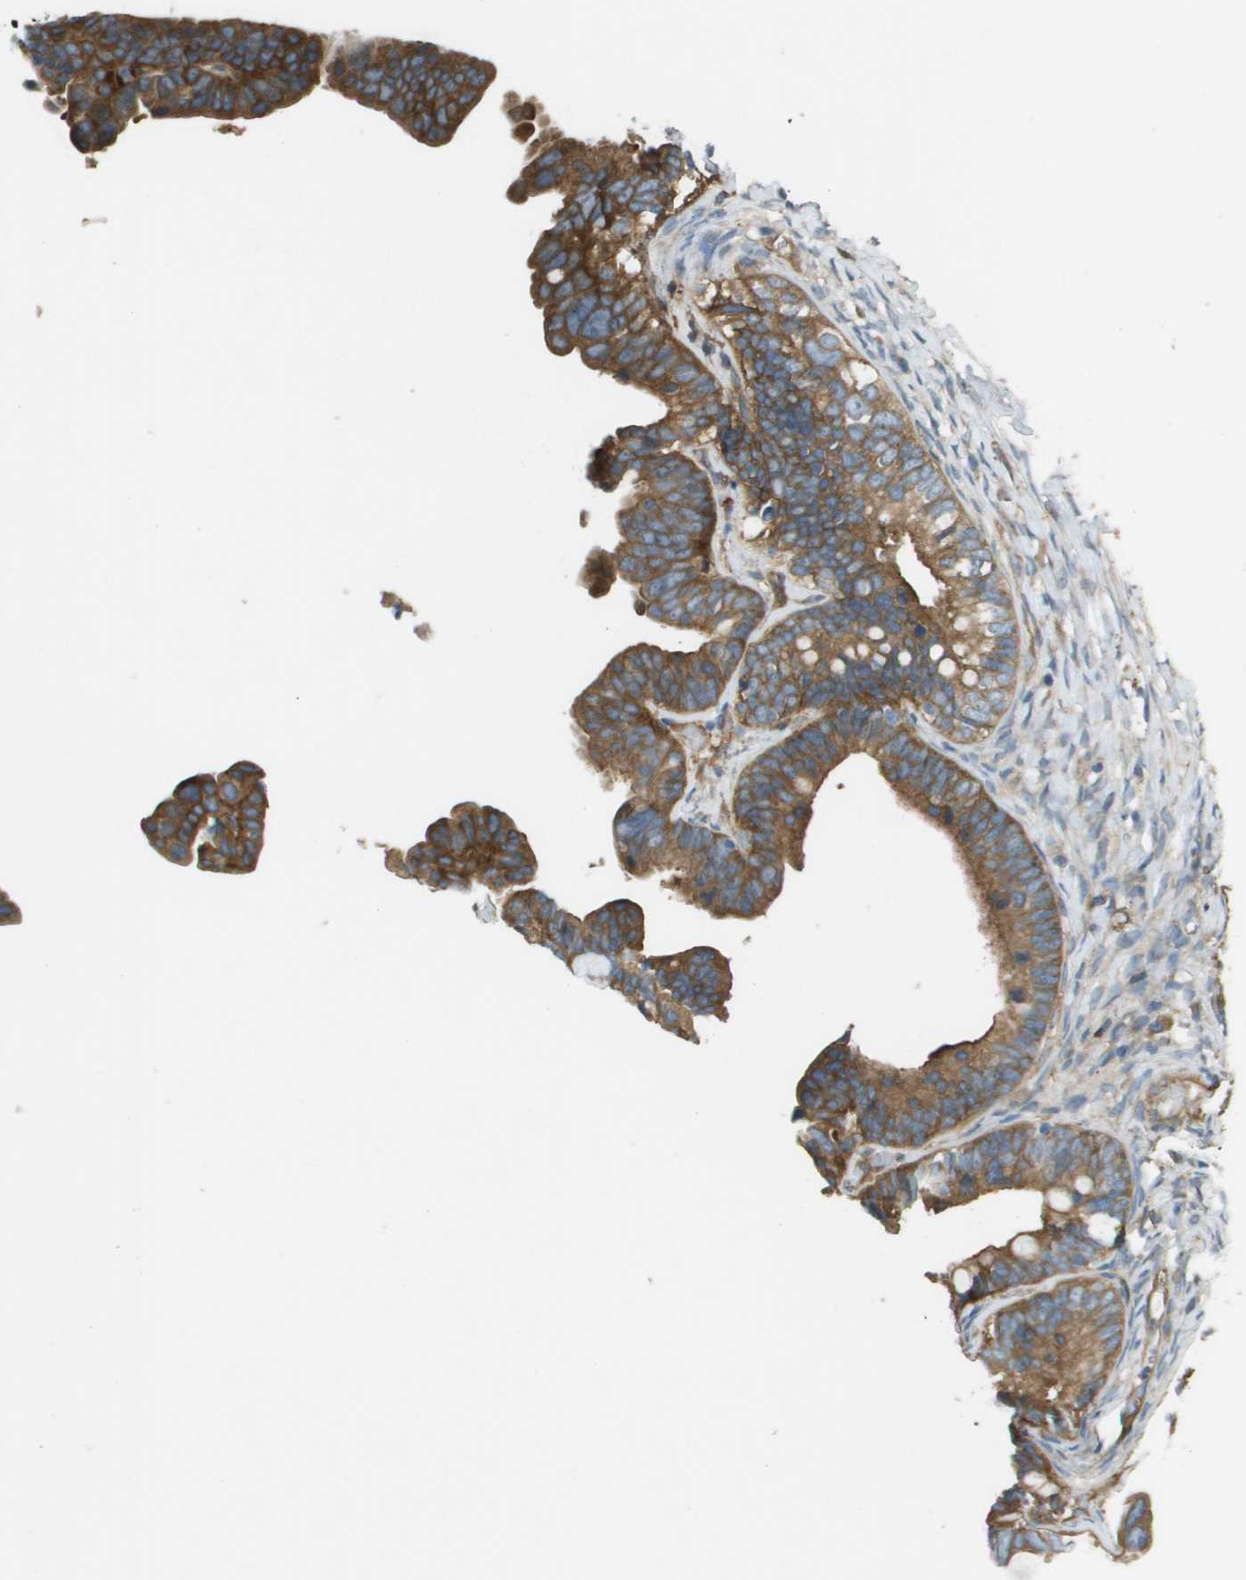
{"staining": {"intensity": "moderate", "quantity": ">75%", "location": "cytoplasmic/membranous"}, "tissue": "ovarian cancer", "cell_type": "Tumor cells", "image_type": "cancer", "snomed": [{"axis": "morphology", "description": "Cystadenocarcinoma, serous, NOS"}, {"axis": "topography", "description": "Ovary"}], "caption": "This is an image of IHC staining of serous cystadenocarcinoma (ovarian), which shows moderate staining in the cytoplasmic/membranous of tumor cells.", "gene": "CORO1B", "patient": {"sex": "female", "age": 56}}